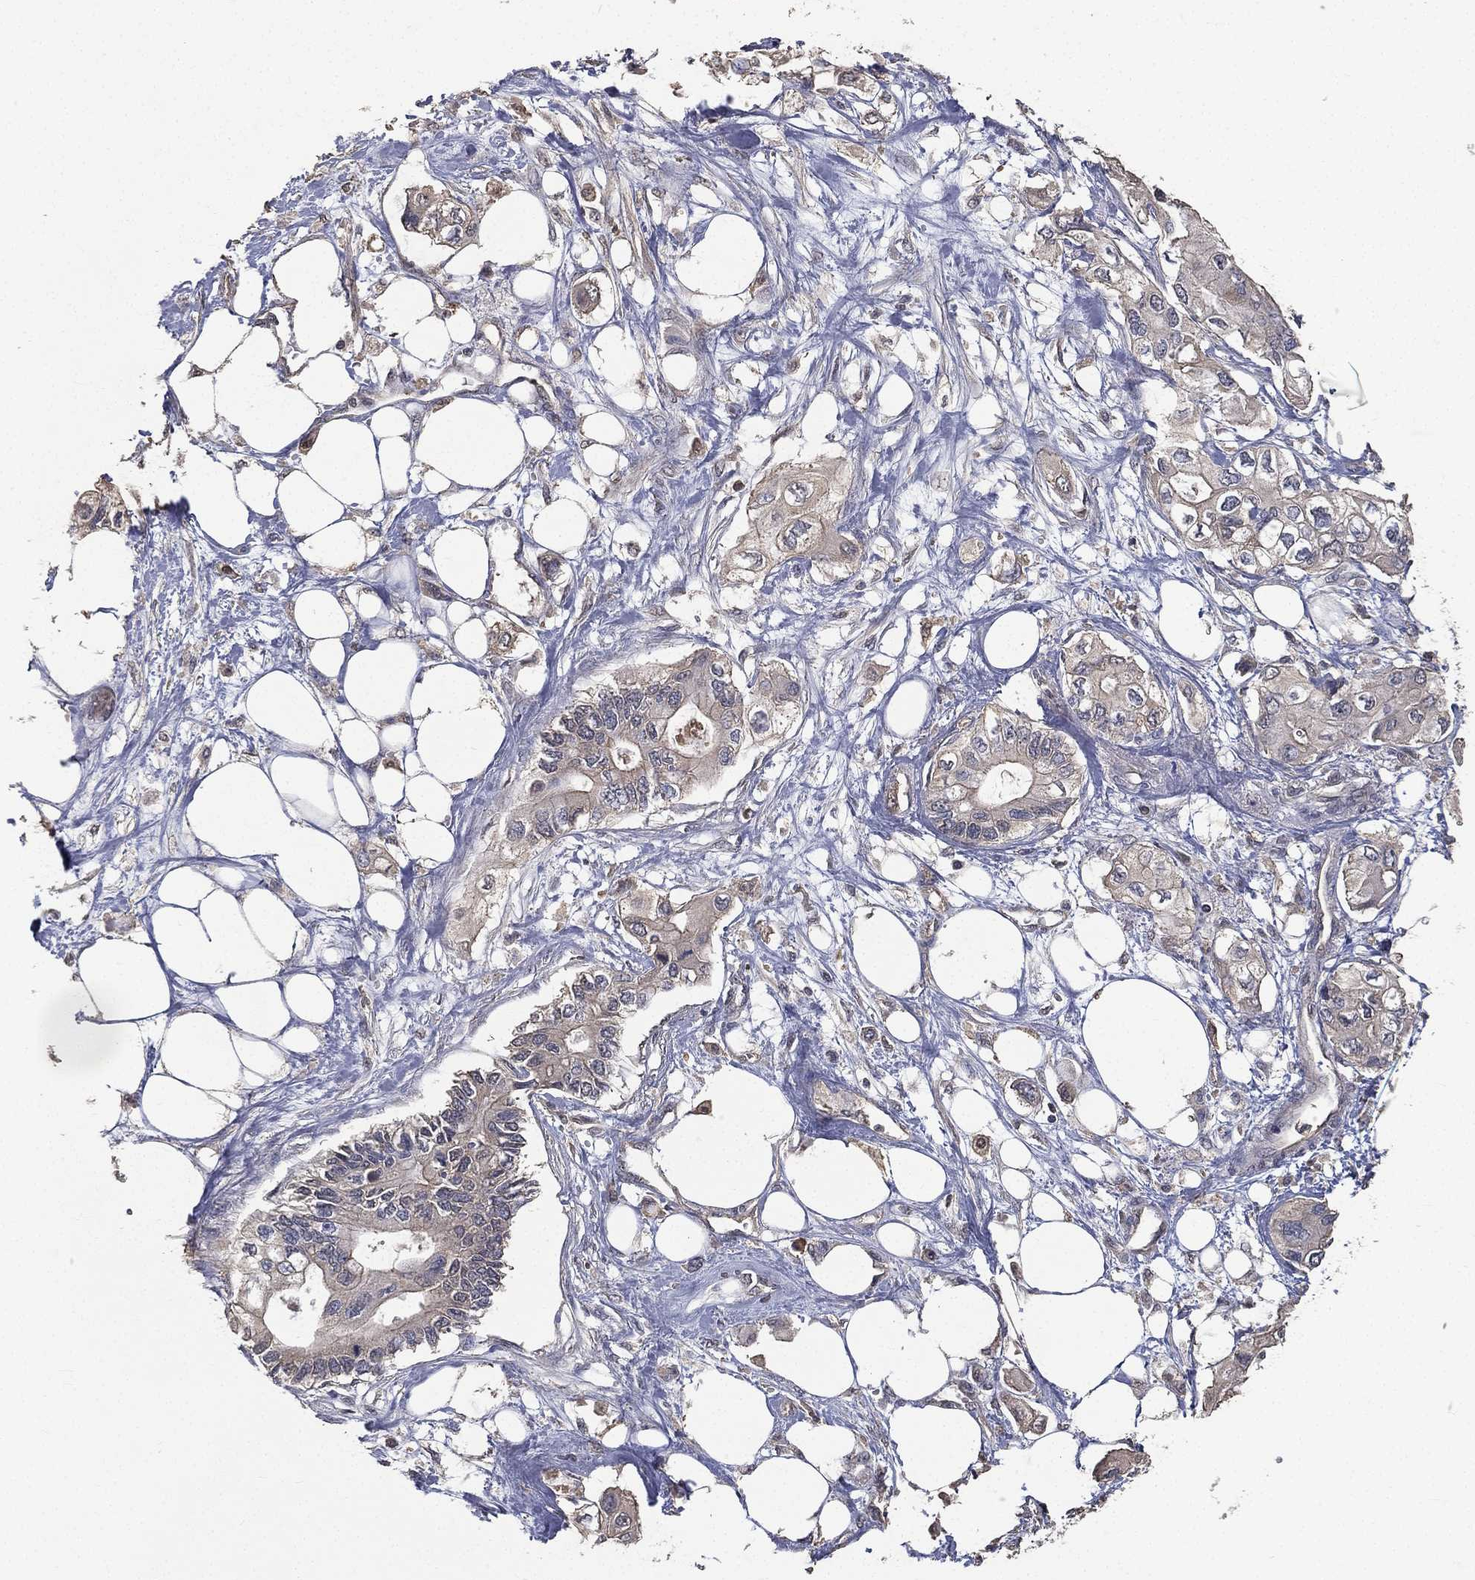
{"staining": {"intensity": "negative", "quantity": "none", "location": "none"}, "tissue": "pancreatic cancer", "cell_type": "Tumor cells", "image_type": "cancer", "snomed": [{"axis": "morphology", "description": "Adenocarcinoma, NOS"}, {"axis": "topography", "description": "Pancreas"}], "caption": "Pancreatic adenocarcinoma stained for a protein using immunohistochemistry exhibits no expression tumor cells.", "gene": "SNAP25", "patient": {"sex": "female", "age": 63}}